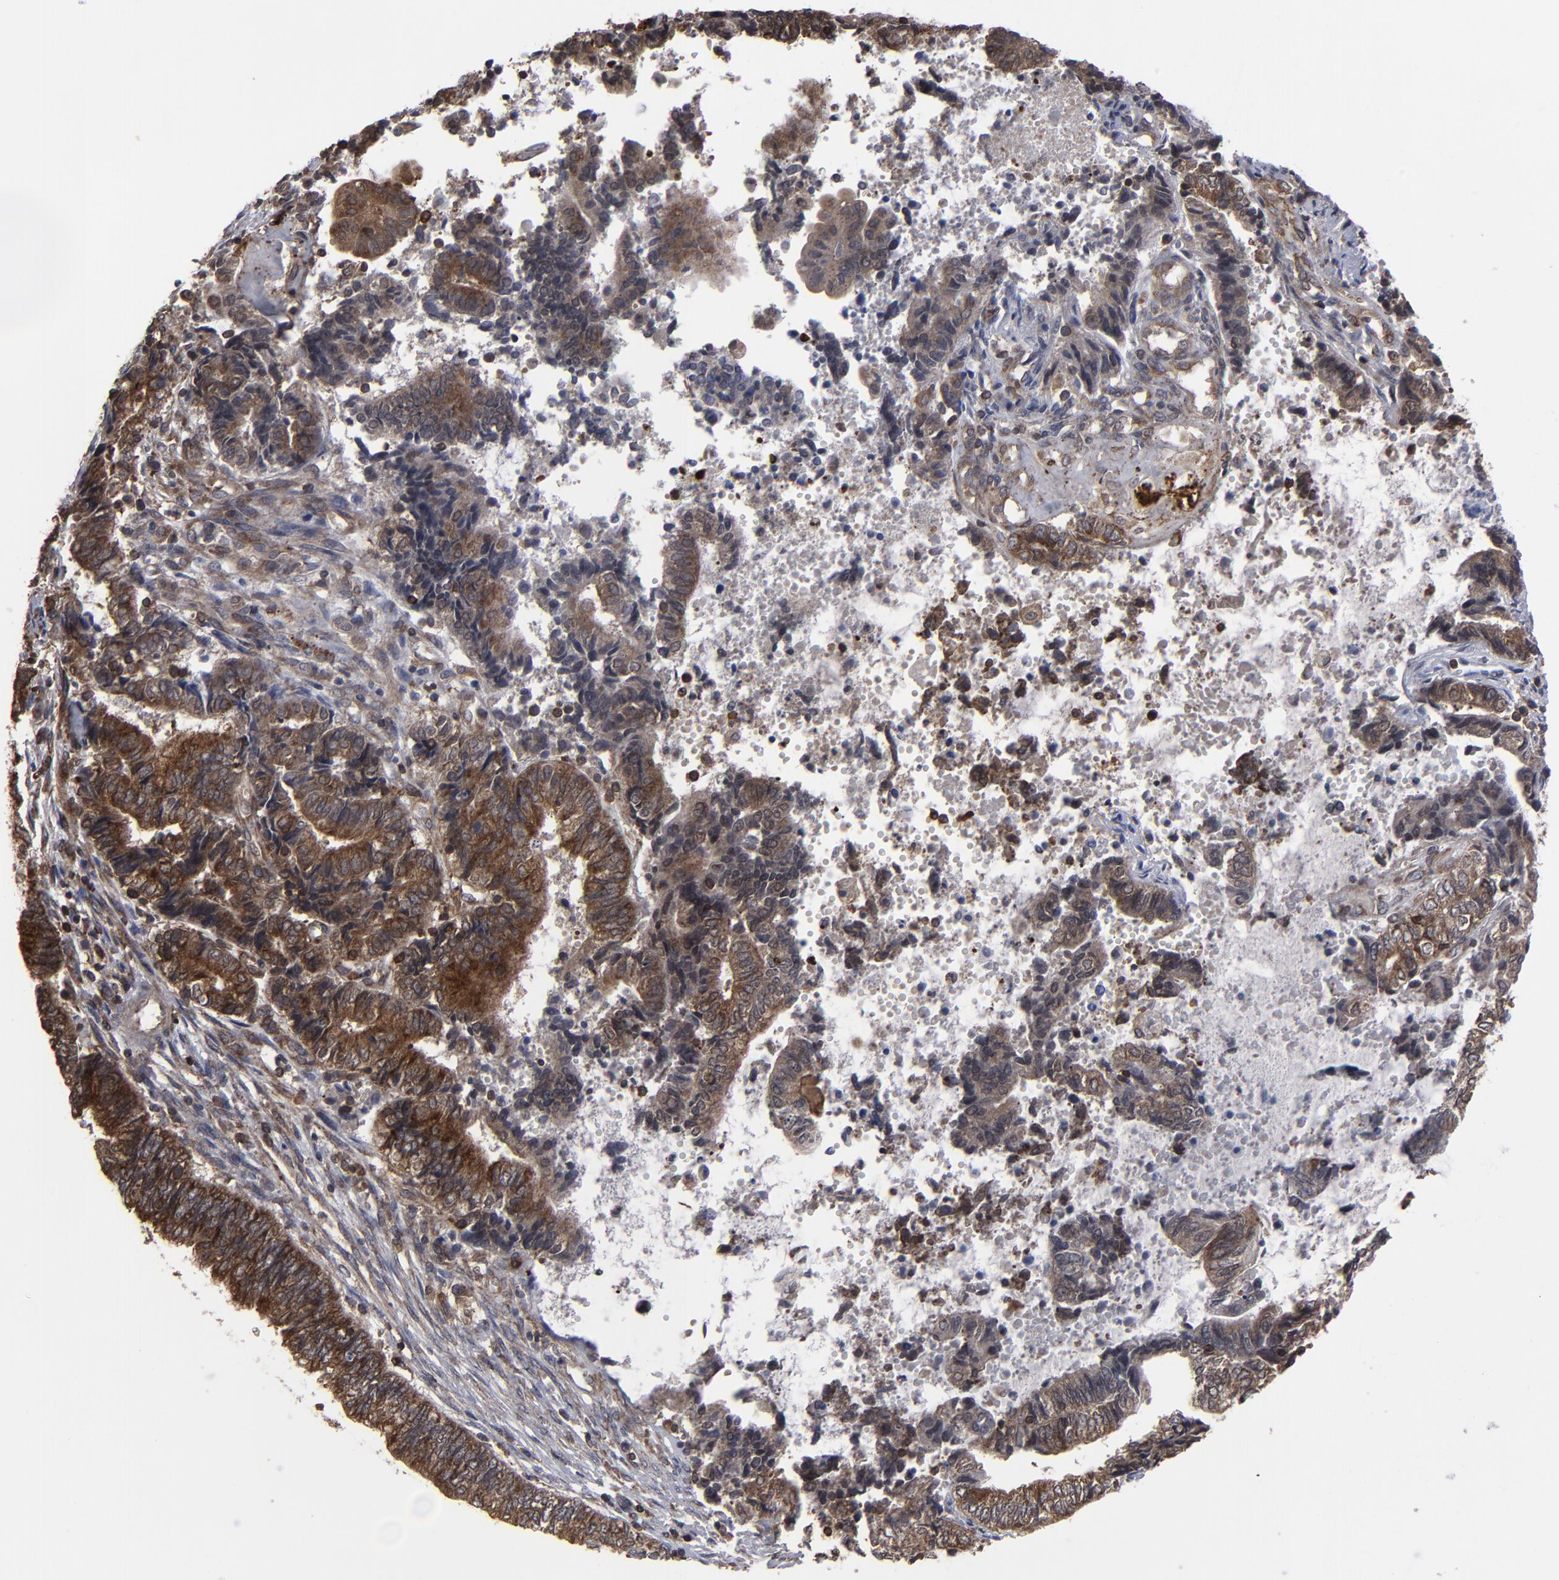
{"staining": {"intensity": "moderate", "quantity": ">75%", "location": "cytoplasmic/membranous,nuclear"}, "tissue": "endometrial cancer", "cell_type": "Tumor cells", "image_type": "cancer", "snomed": [{"axis": "morphology", "description": "Adenocarcinoma, NOS"}, {"axis": "topography", "description": "Uterus"}, {"axis": "topography", "description": "Endometrium"}], "caption": "A histopathology image of adenocarcinoma (endometrial) stained for a protein demonstrates moderate cytoplasmic/membranous and nuclear brown staining in tumor cells.", "gene": "KIAA2026", "patient": {"sex": "female", "age": 70}}